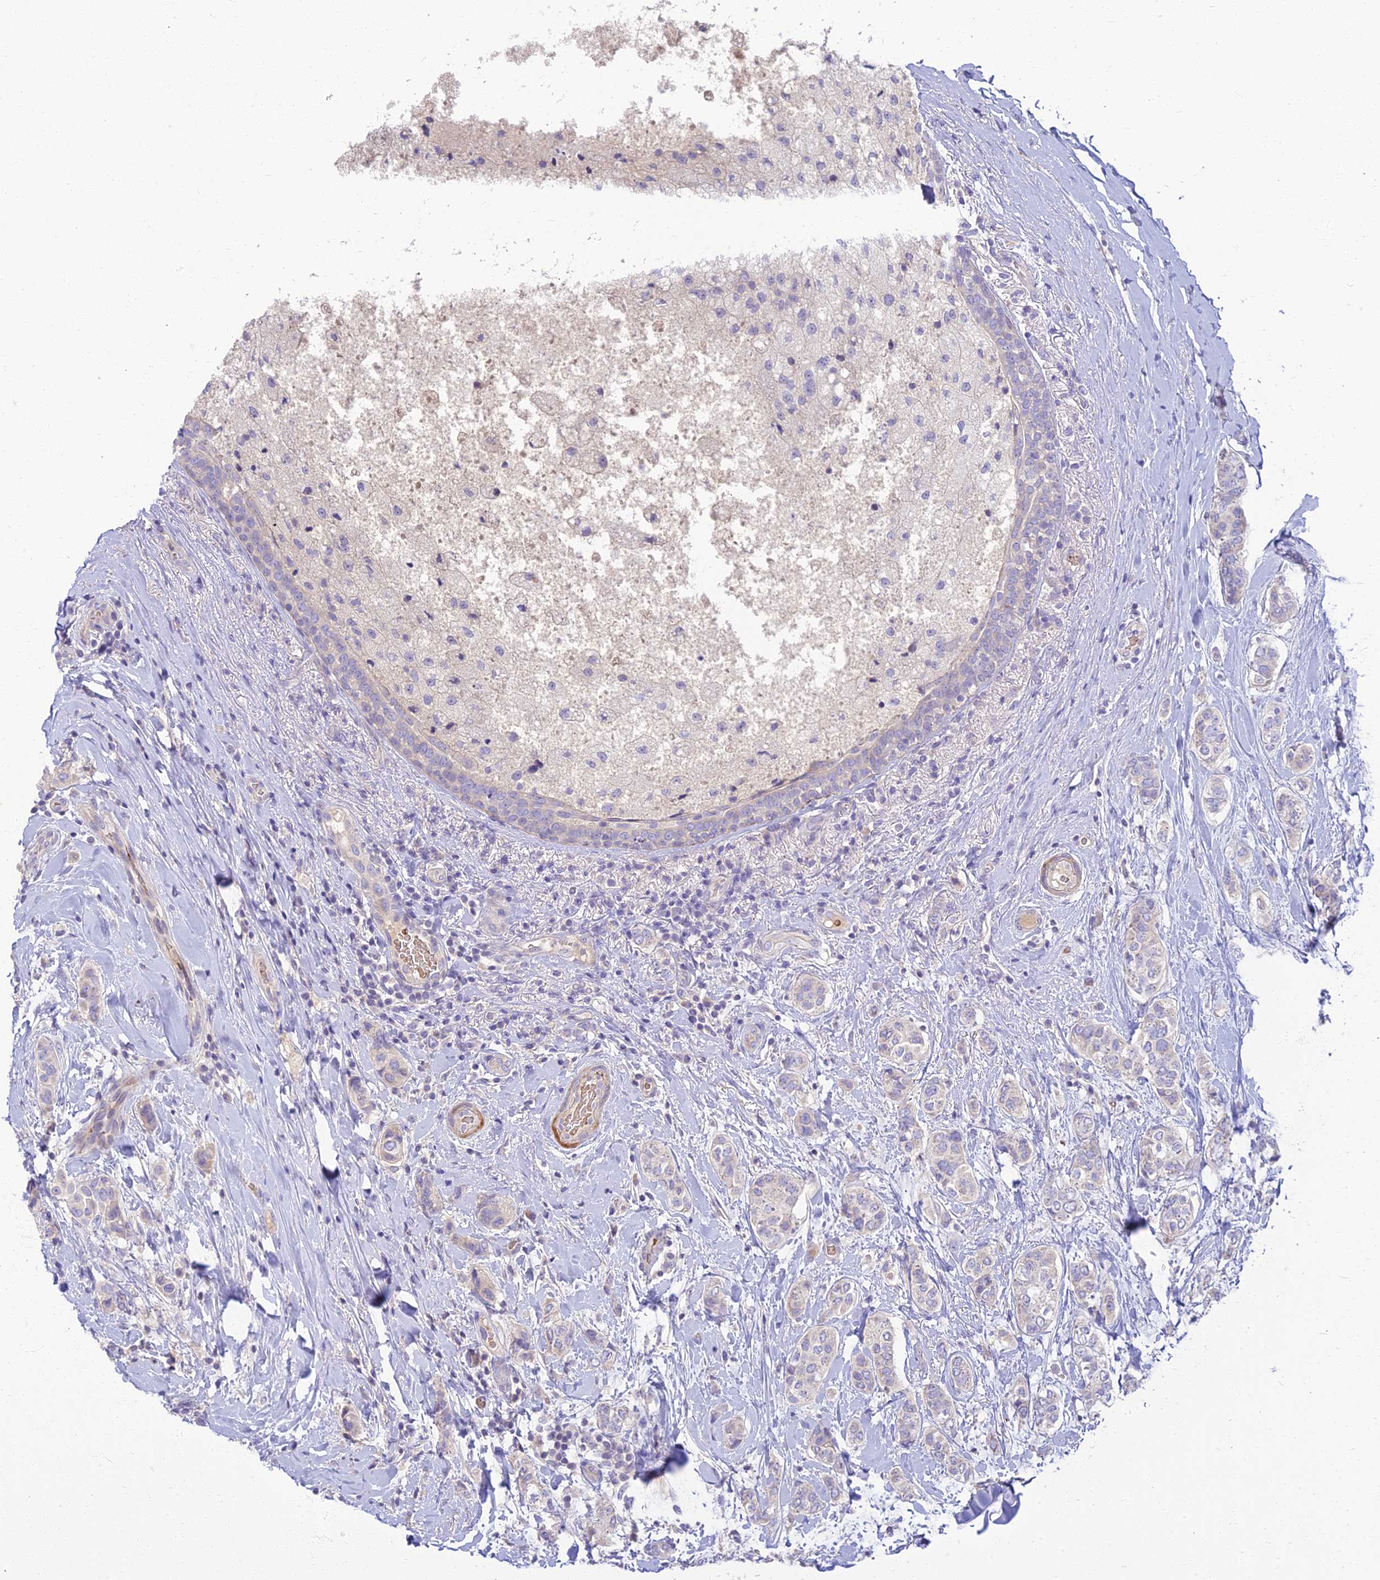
{"staining": {"intensity": "negative", "quantity": "none", "location": "none"}, "tissue": "breast cancer", "cell_type": "Tumor cells", "image_type": "cancer", "snomed": [{"axis": "morphology", "description": "Lobular carcinoma"}, {"axis": "topography", "description": "Breast"}], "caption": "Tumor cells show no significant staining in breast cancer (lobular carcinoma). The staining is performed using DAB brown chromogen with nuclei counter-stained in using hematoxylin.", "gene": "CLIP4", "patient": {"sex": "female", "age": 51}}